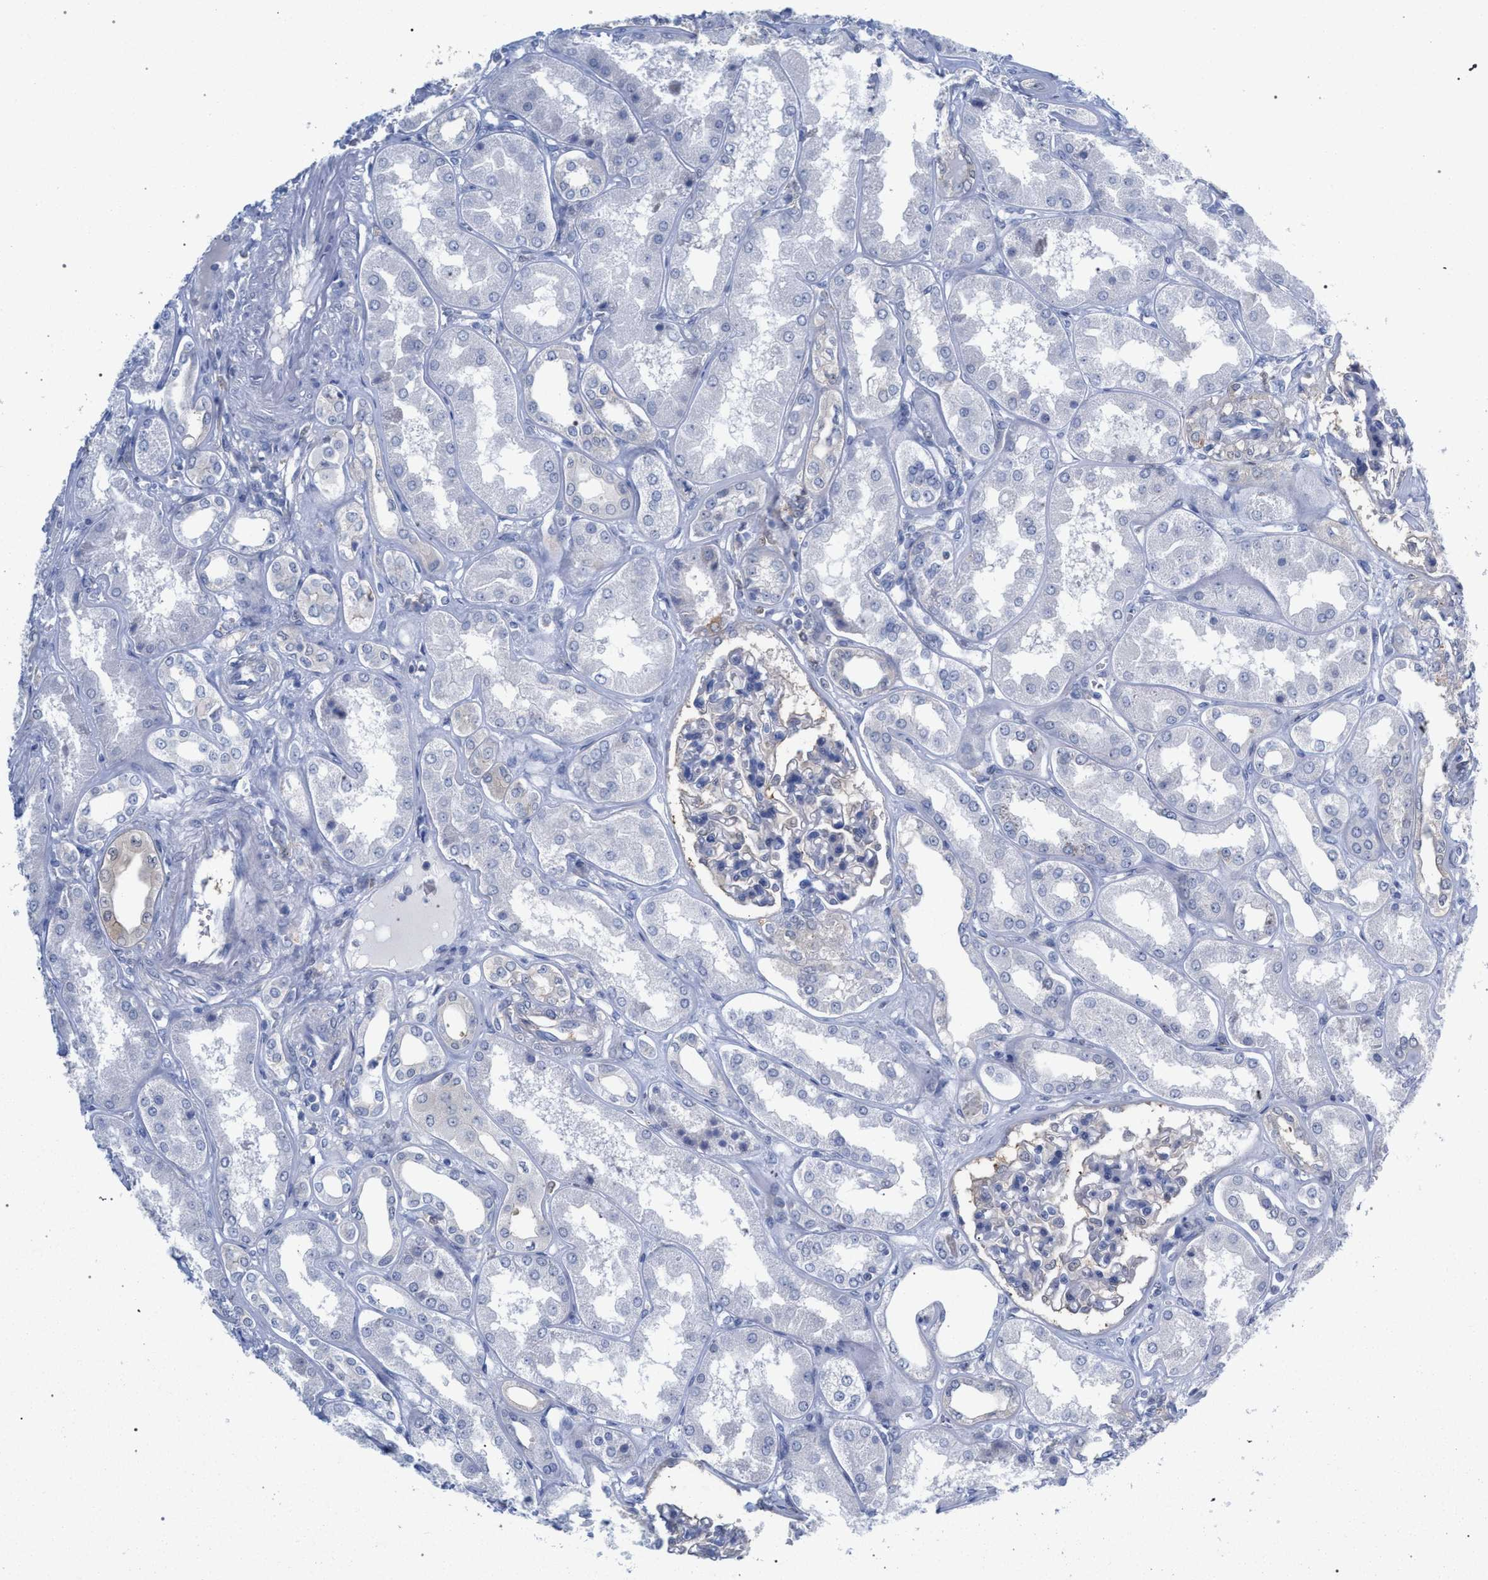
{"staining": {"intensity": "negative", "quantity": "none", "location": "none"}, "tissue": "kidney", "cell_type": "Cells in glomeruli", "image_type": "normal", "snomed": [{"axis": "morphology", "description": "Normal tissue, NOS"}, {"axis": "topography", "description": "Kidney"}], "caption": "An image of kidney stained for a protein exhibits no brown staining in cells in glomeruli. Nuclei are stained in blue.", "gene": "FHOD3", "patient": {"sex": "female", "age": 56}}